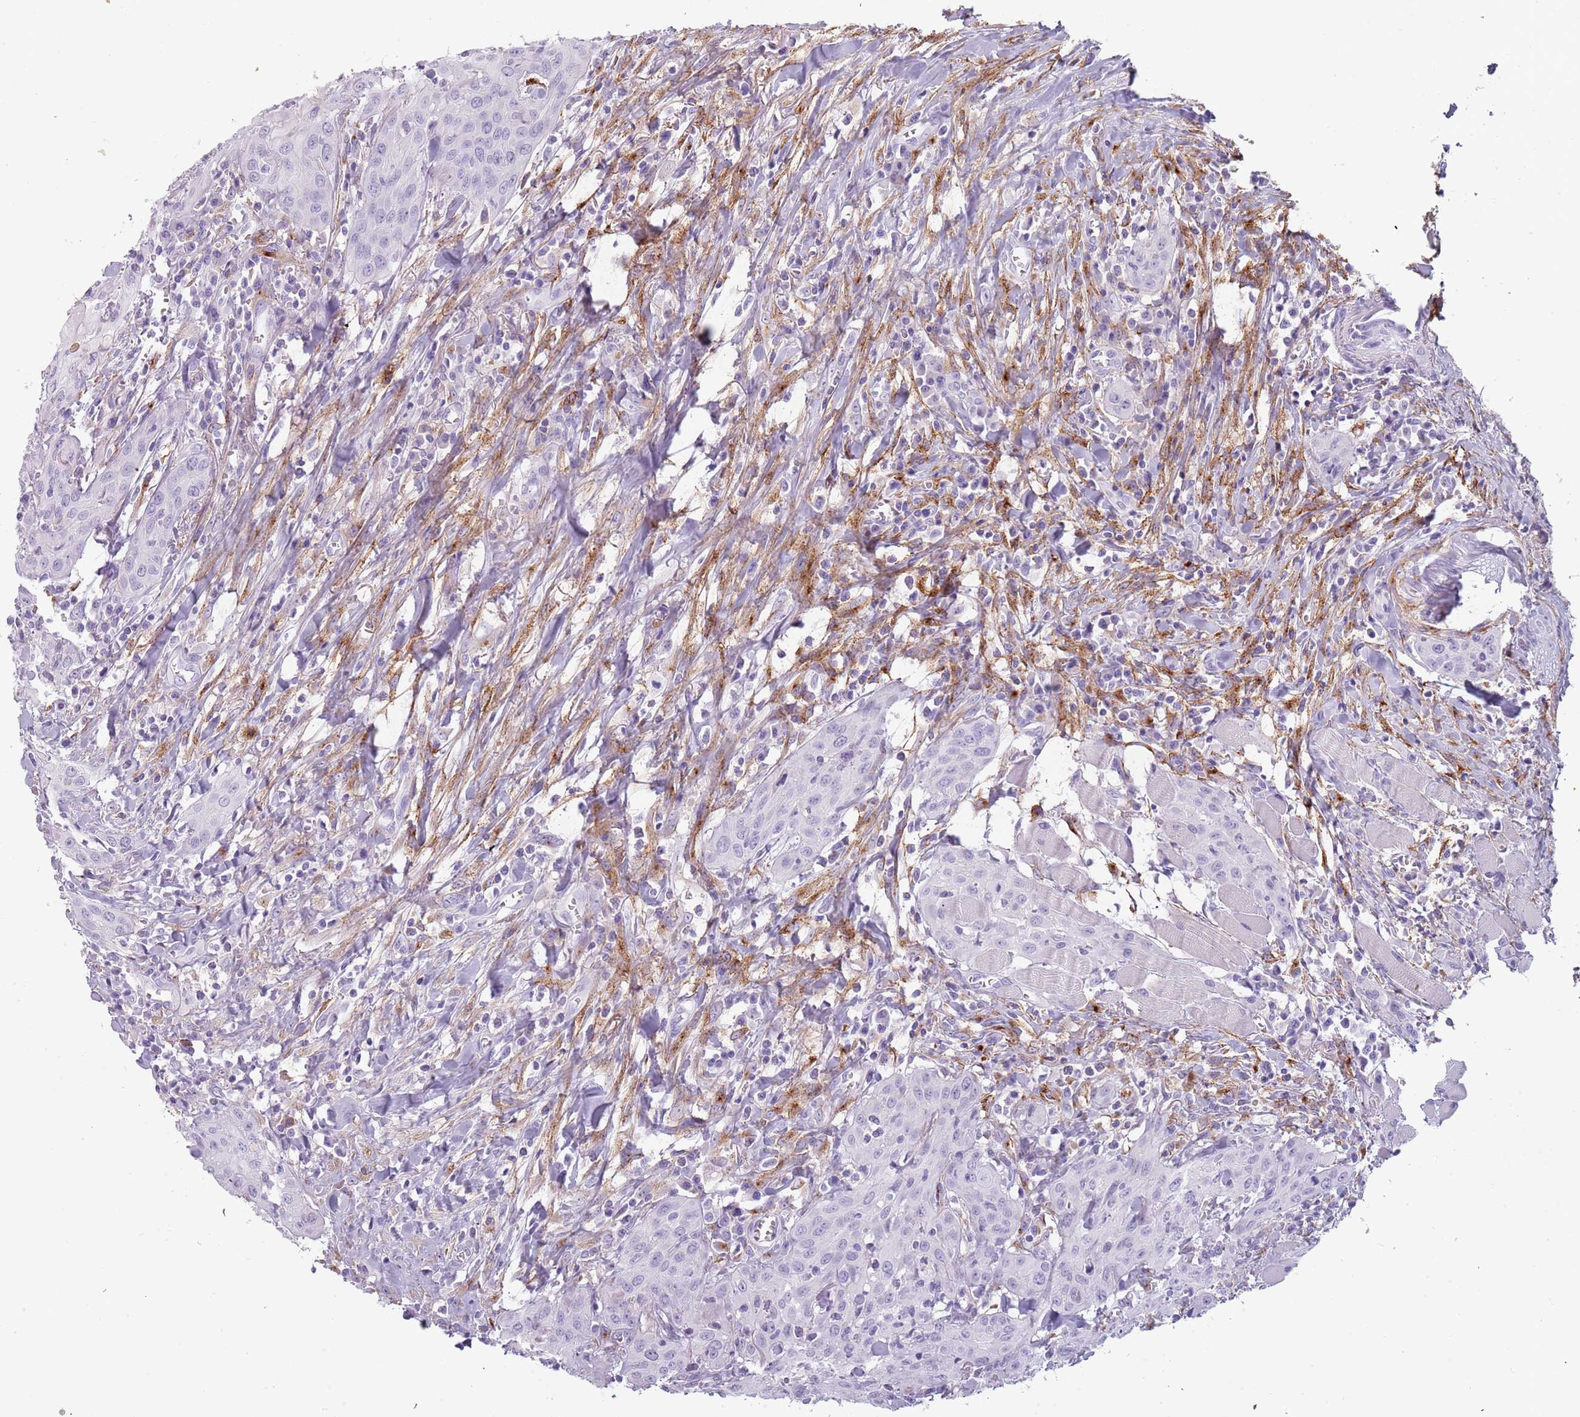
{"staining": {"intensity": "negative", "quantity": "none", "location": "none"}, "tissue": "head and neck cancer", "cell_type": "Tumor cells", "image_type": "cancer", "snomed": [{"axis": "morphology", "description": "Squamous cell carcinoma, NOS"}, {"axis": "topography", "description": "Oral tissue"}, {"axis": "topography", "description": "Head-Neck"}], "caption": "Immunohistochemical staining of squamous cell carcinoma (head and neck) demonstrates no significant staining in tumor cells. Brightfield microscopy of IHC stained with DAB (brown) and hematoxylin (blue), captured at high magnification.", "gene": "COLEC12", "patient": {"sex": "female", "age": 70}}